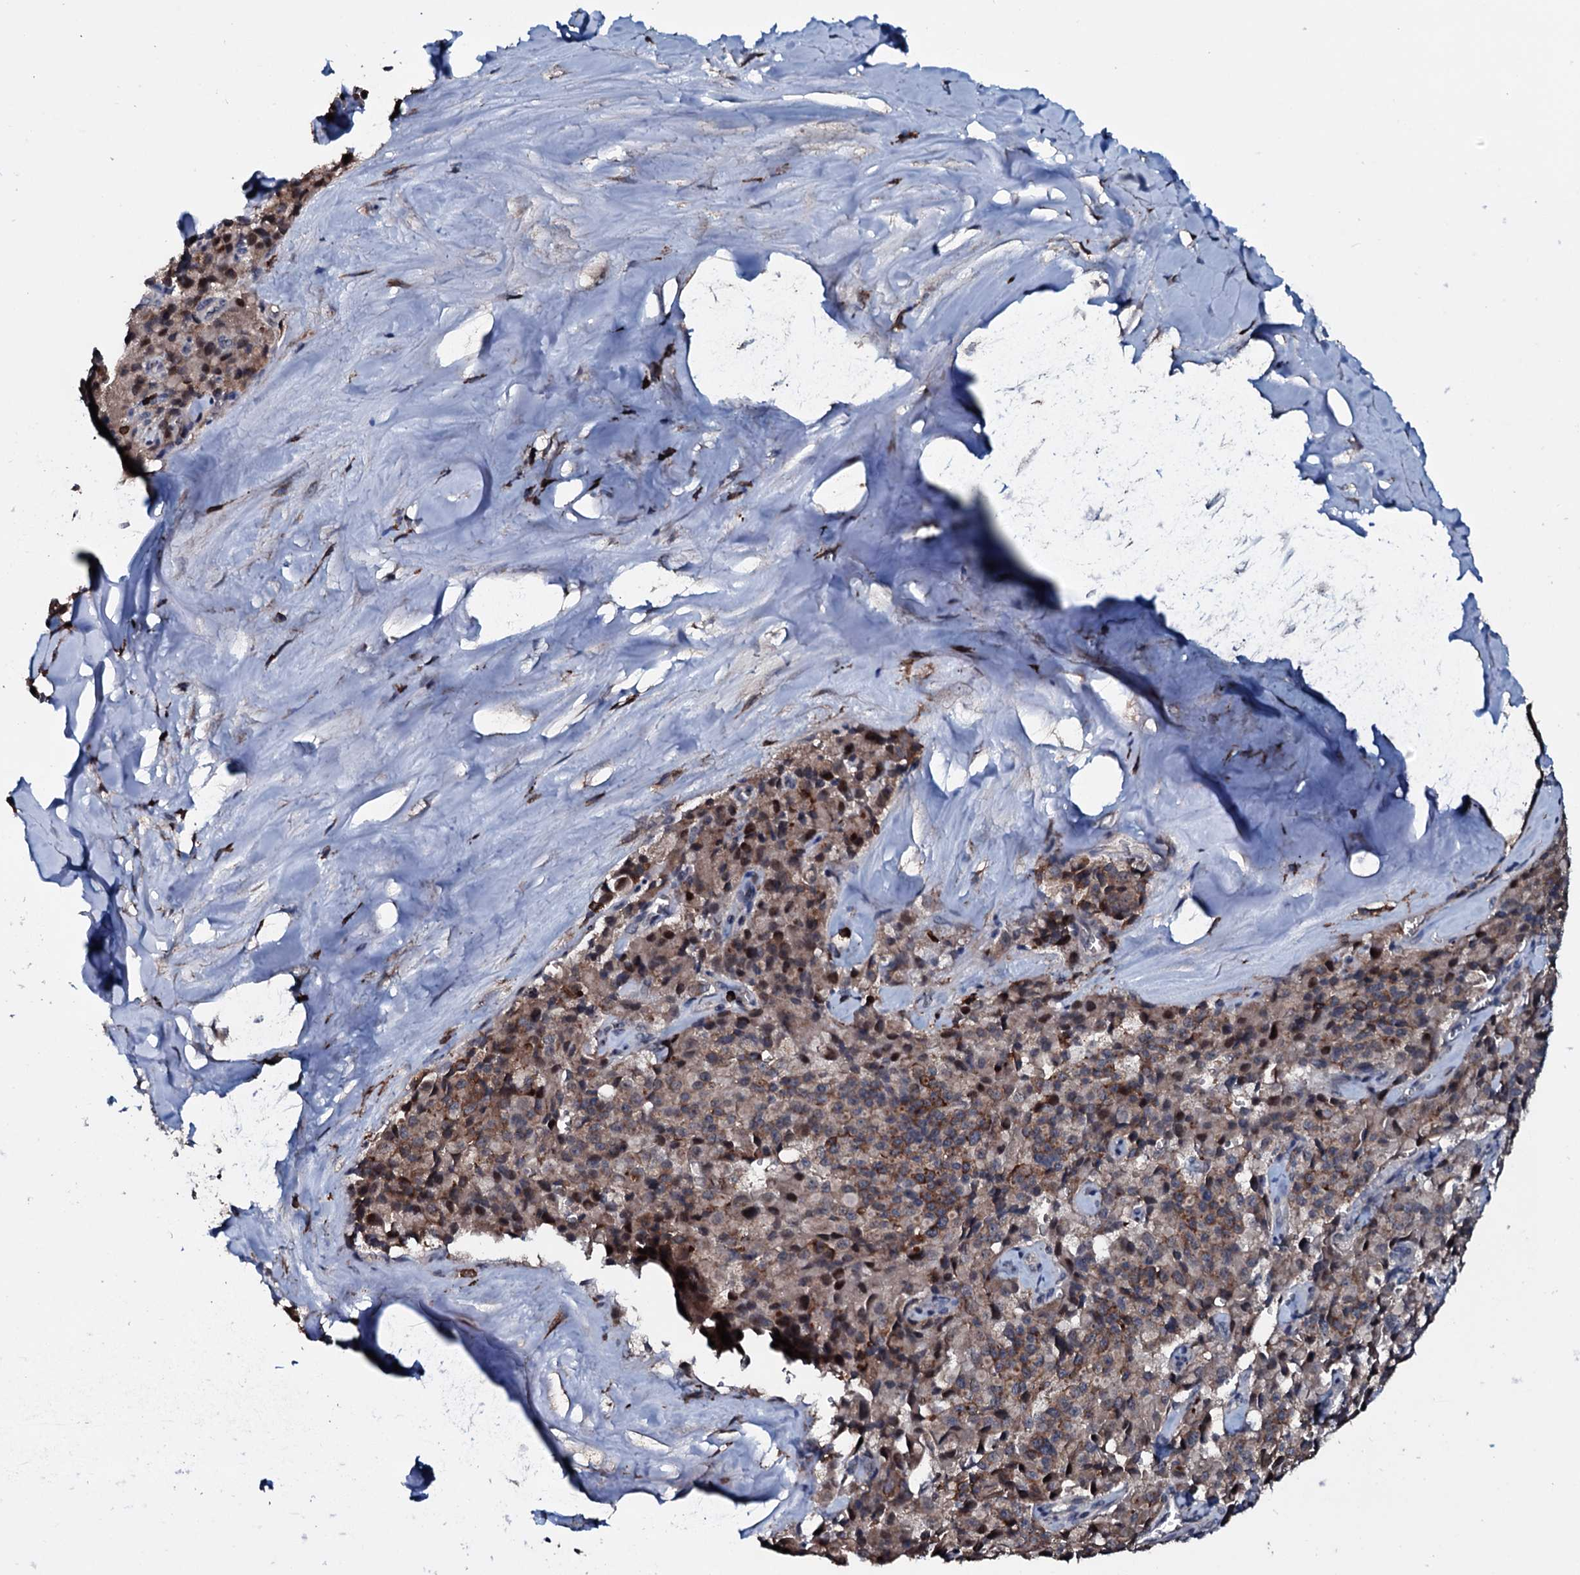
{"staining": {"intensity": "moderate", "quantity": "25%-75%", "location": "cytoplasmic/membranous"}, "tissue": "pancreatic cancer", "cell_type": "Tumor cells", "image_type": "cancer", "snomed": [{"axis": "morphology", "description": "Adenocarcinoma, NOS"}, {"axis": "topography", "description": "Pancreas"}], "caption": "A histopathology image showing moderate cytoplasmic/membranous staining in approximately 25%-75% of tumor cells in pancreatic cancer, as visualized by brown immunohistochemical staining.", "gene": "OGFOD2", "patient": {"sex": "male", "age": 65}}